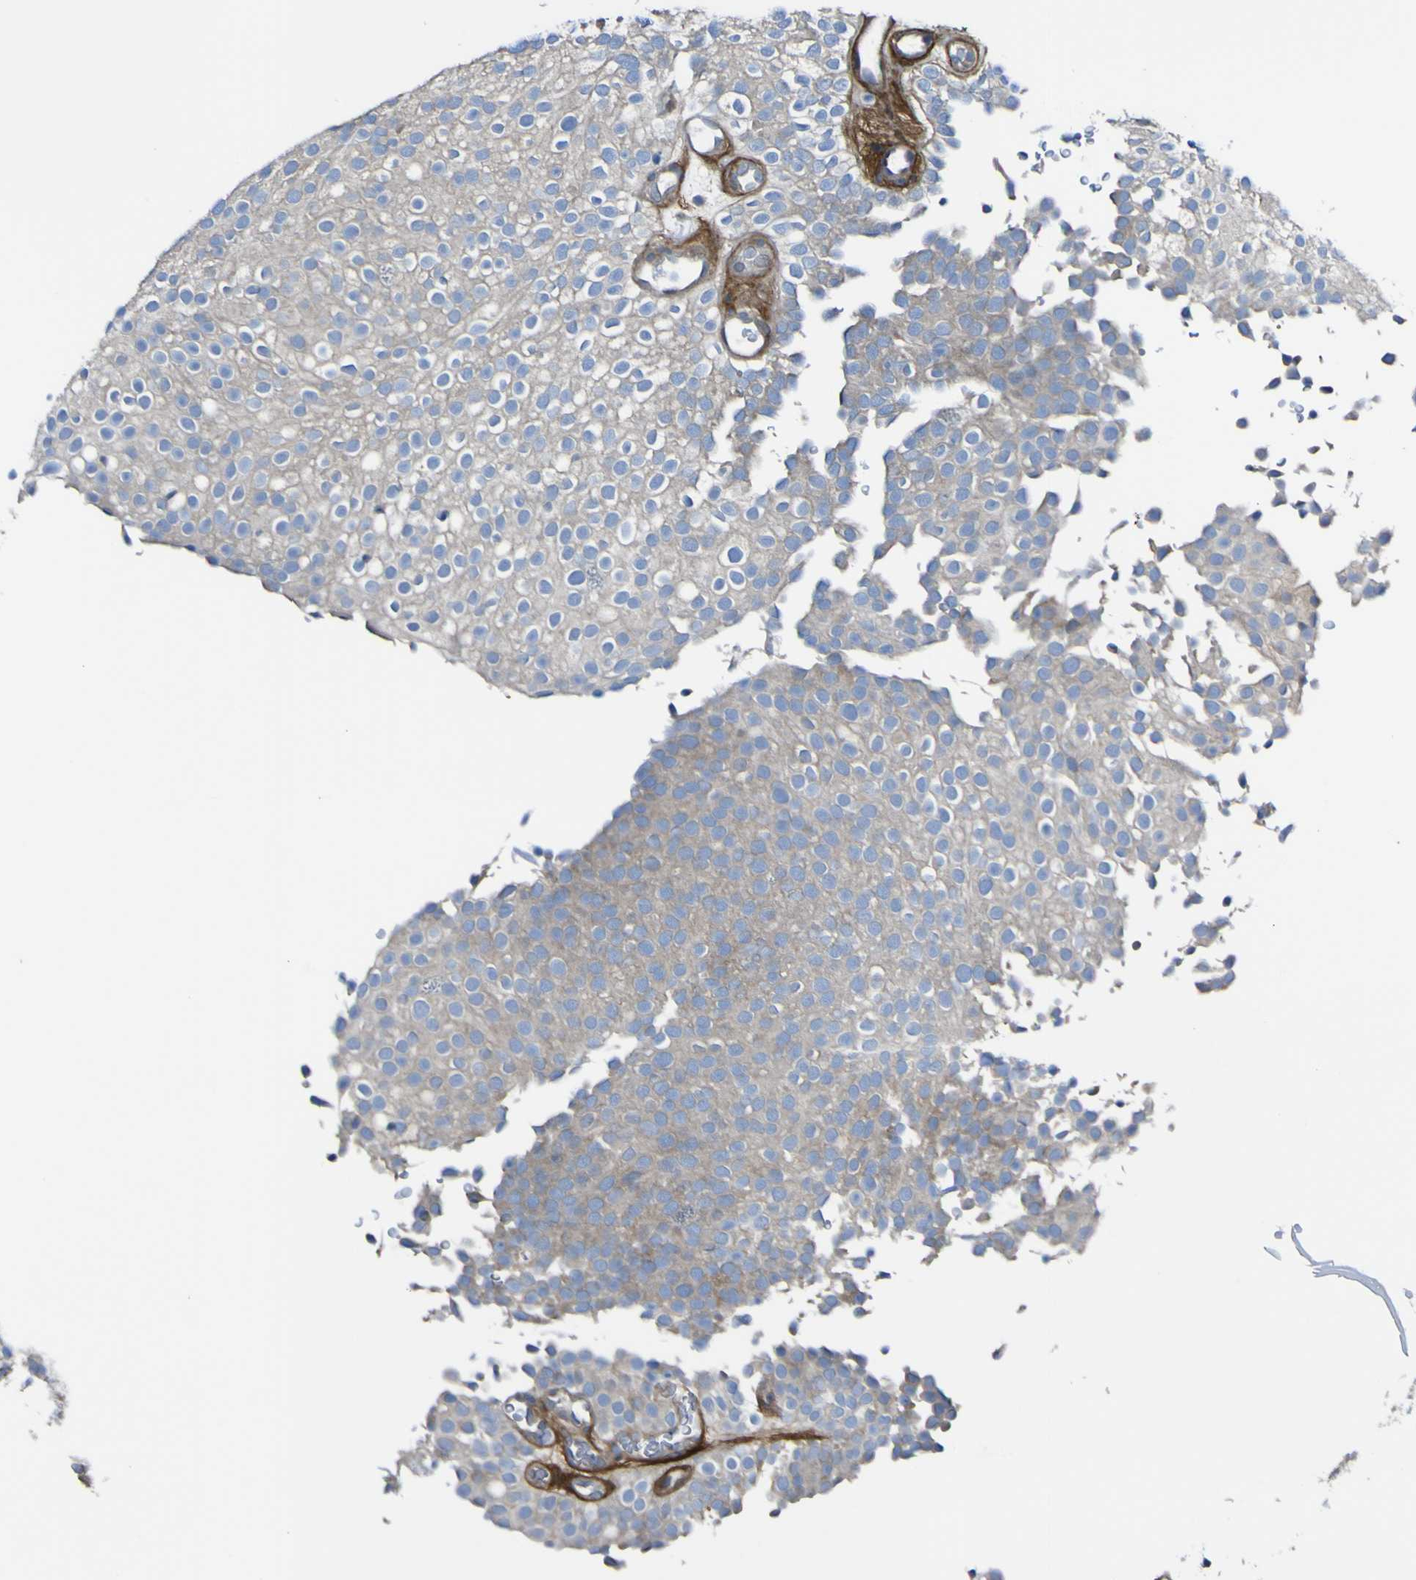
{"staining": {"intensity": "moderate", "quantity": ">75%", "location": "cytoplasmic/membranous"}, "tissue": "urothelial cancer", "cell_type": "Tumor cells", "image_type": "cancer", "snomed": [{"axis": "morphology", "description": "Urothelial carcinoma, Low grade"}, {"axis": "topography", "description": "Urinary bladder"}], "caption": "Urothelial cancer stained with immunohistochemistry displays moderate cytoplasmic/membranous staining in about >75% of tumor cells.", "gene": "LRRN1", "patient": {"sex": "male", "age": 78}}